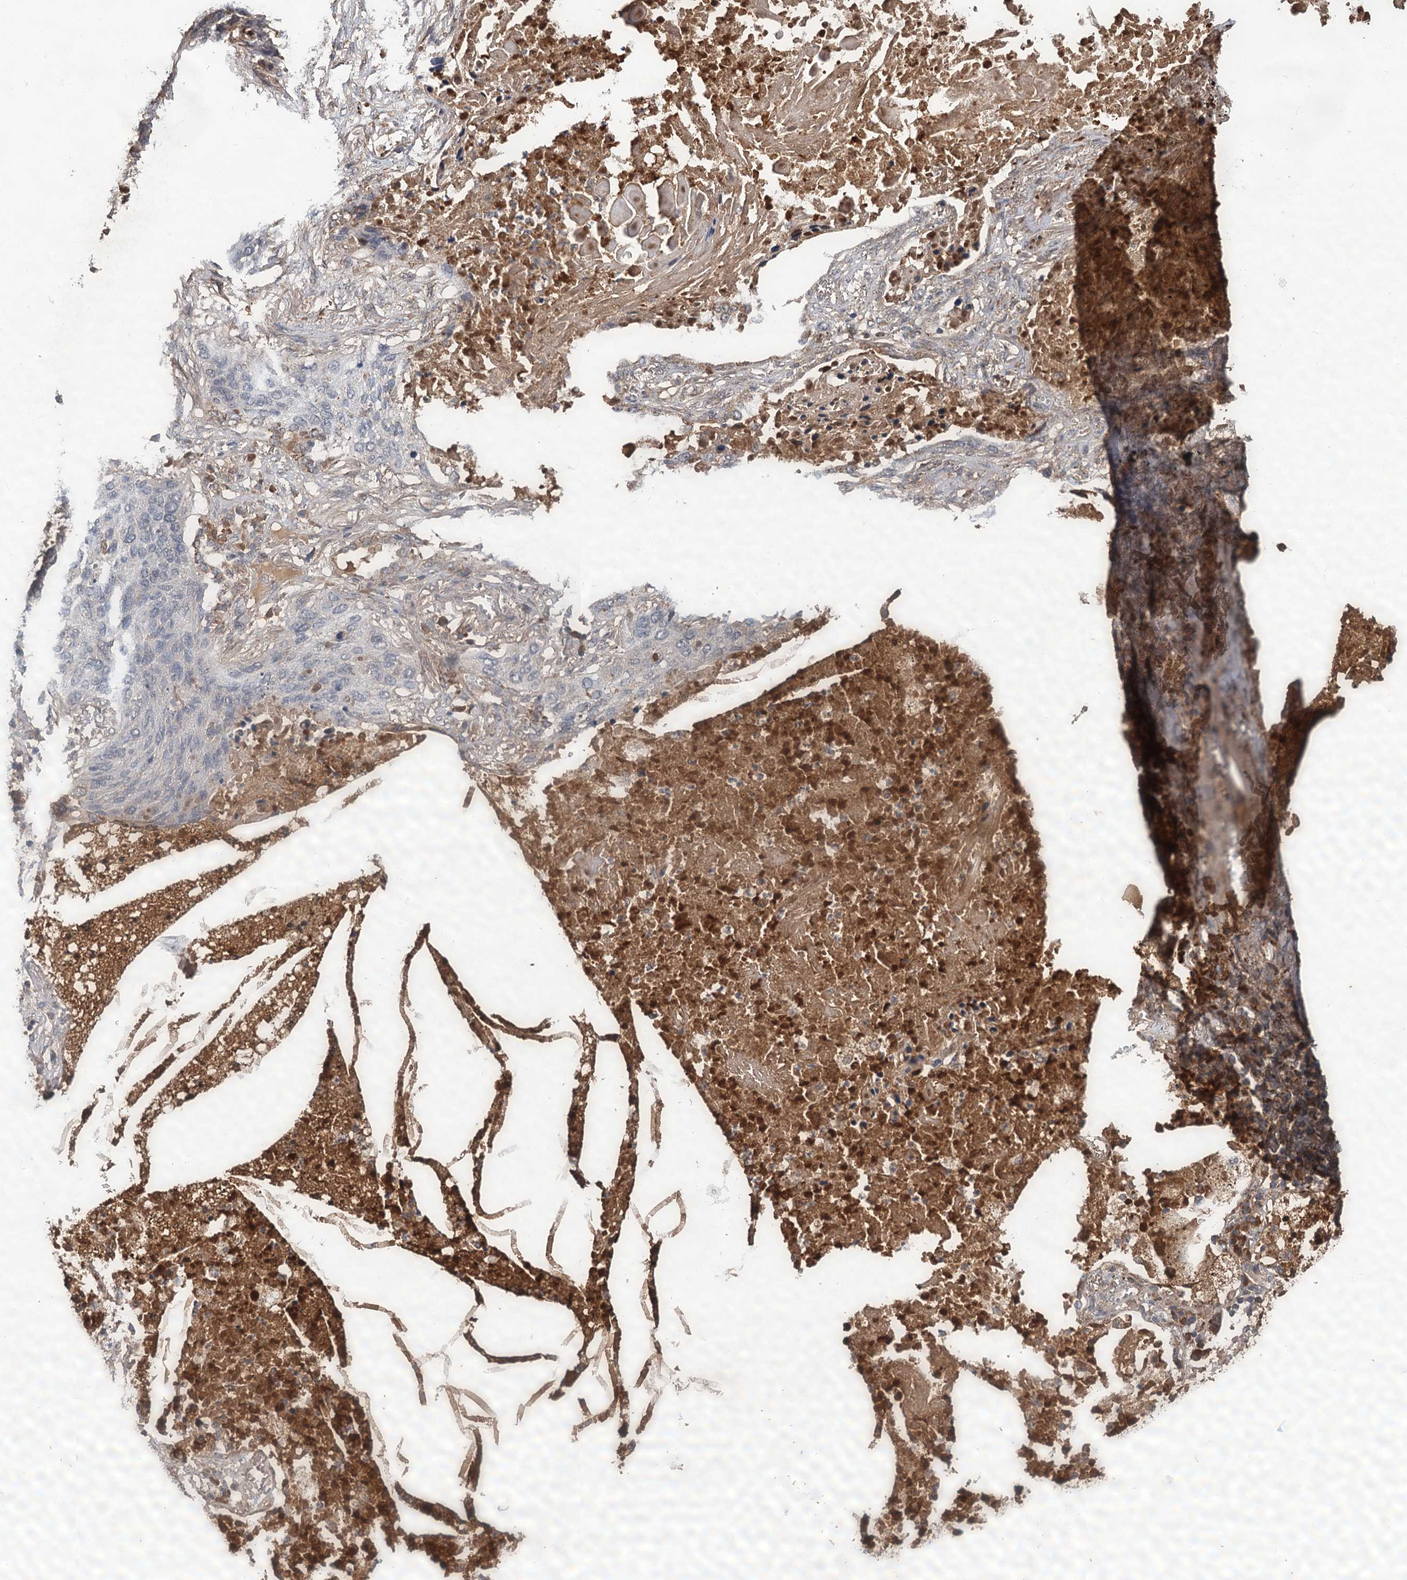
{"staining": {"intensity": "negative", "quantity": "none", "location": "none"}, "tissue": "lung cancer", "cell_type": "Tumor cells", "image_type": "cancer", "snomed": [{"axis": "morphology", "description": "Squamous cell carcinoma, NOS"}, {"axis": "topography", "description": "Lung"}], "caption": "Tumor cells are negative for protein expression in human lung cancer.", "gene": "MBD6", "patient": {"sex": "female", "age": 63}}